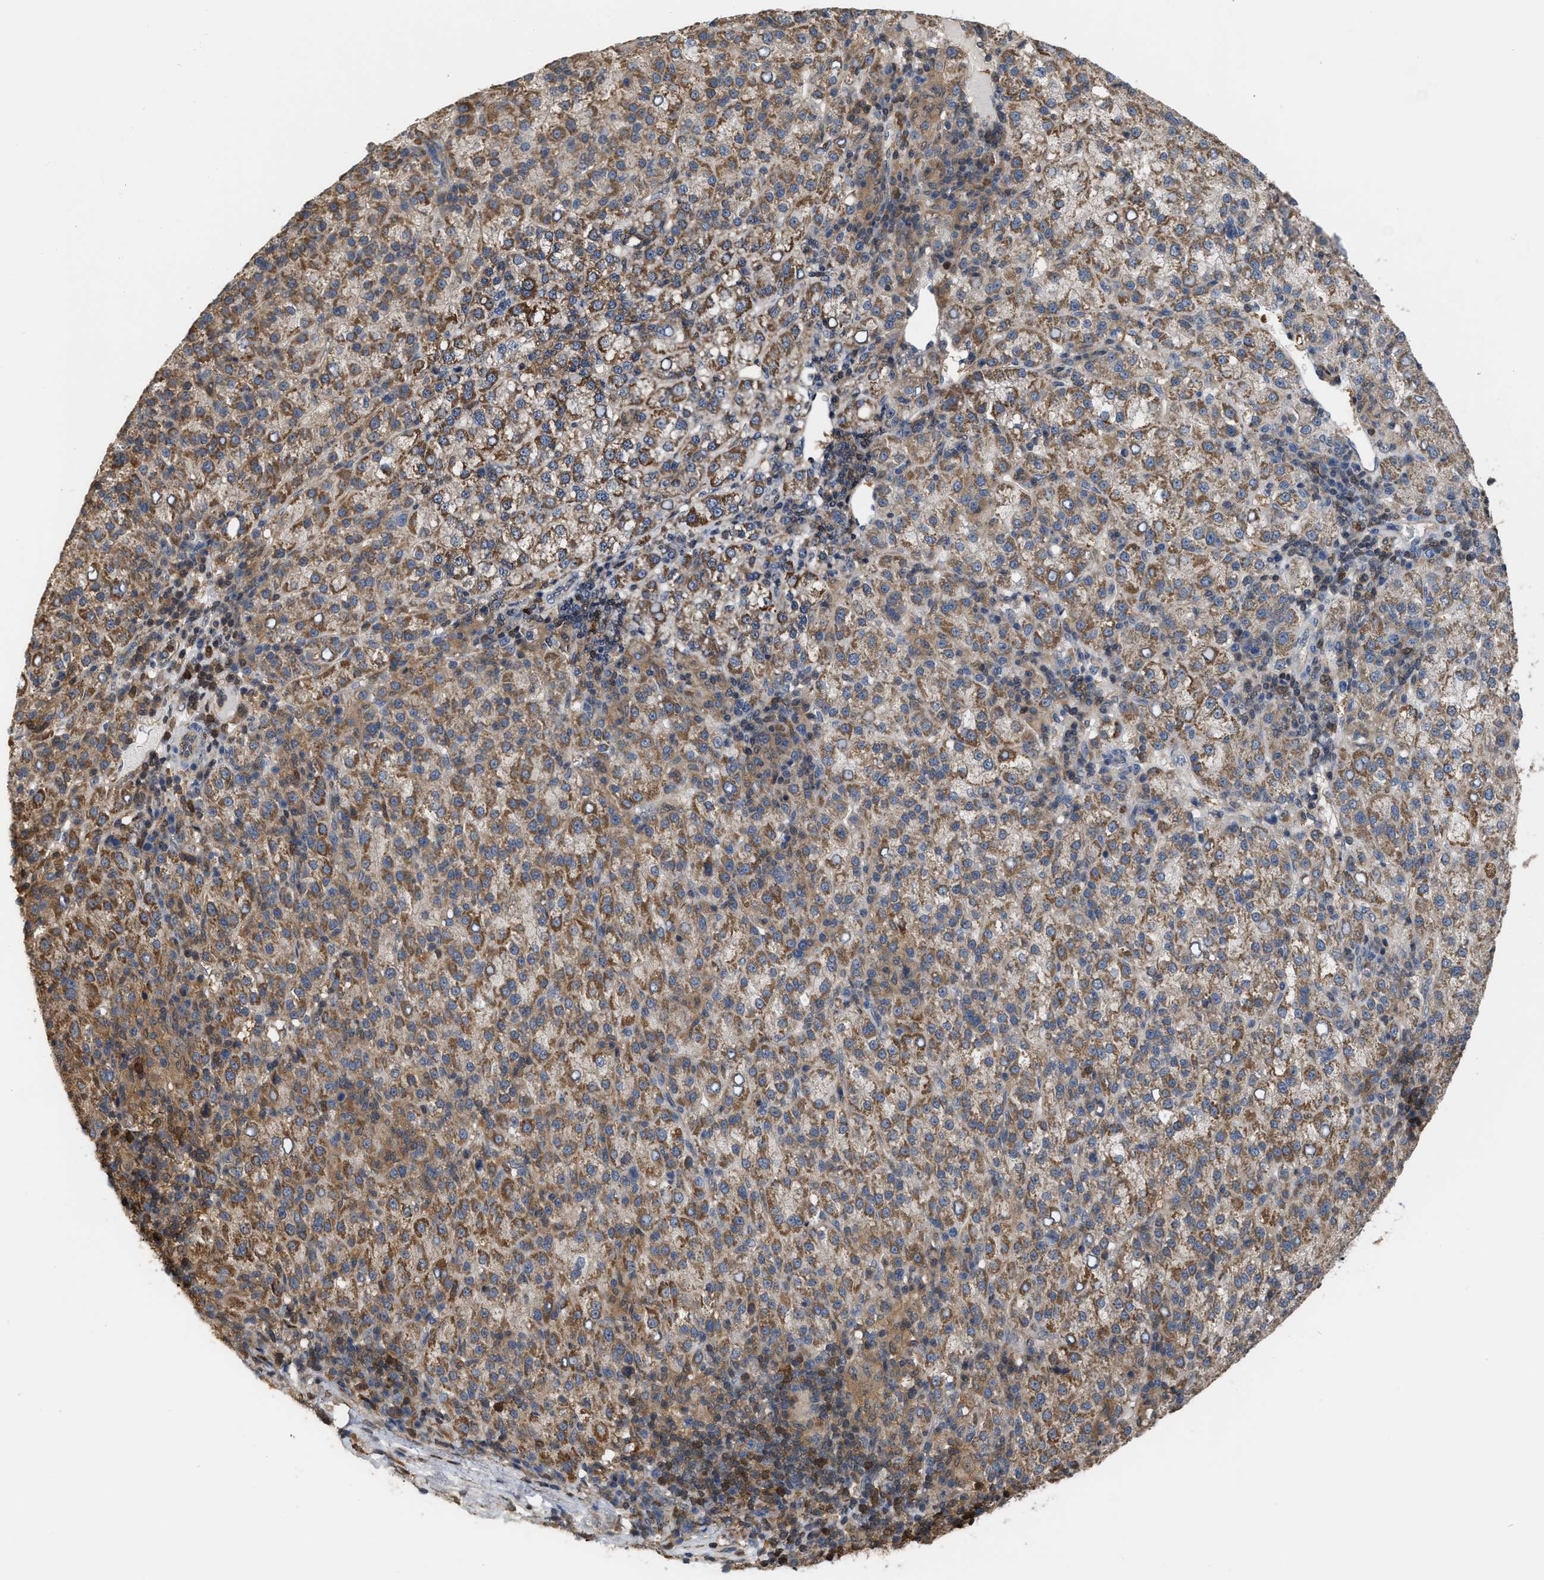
{"staining": {"intensity": "moderate", "quantity": ">75%", "location": "cytoplasmic/membranous"}, "tissue": "liver cancer", "cell_type": "Tumor cells", "image_type": "cancer", "snomed": [{"axis": "morphology", "description": "Carcinoma, Hepatocellular, NOS"}, {"axis": "topography", "description": "Liver"}], "caption": "IHC of liver cancer displays medium levels of moderate cytoplasmic/membranous staining in approximately >75% of tumor cells.", "gene": "MTPN", "patient": {"sex": "female", "age": 58}}